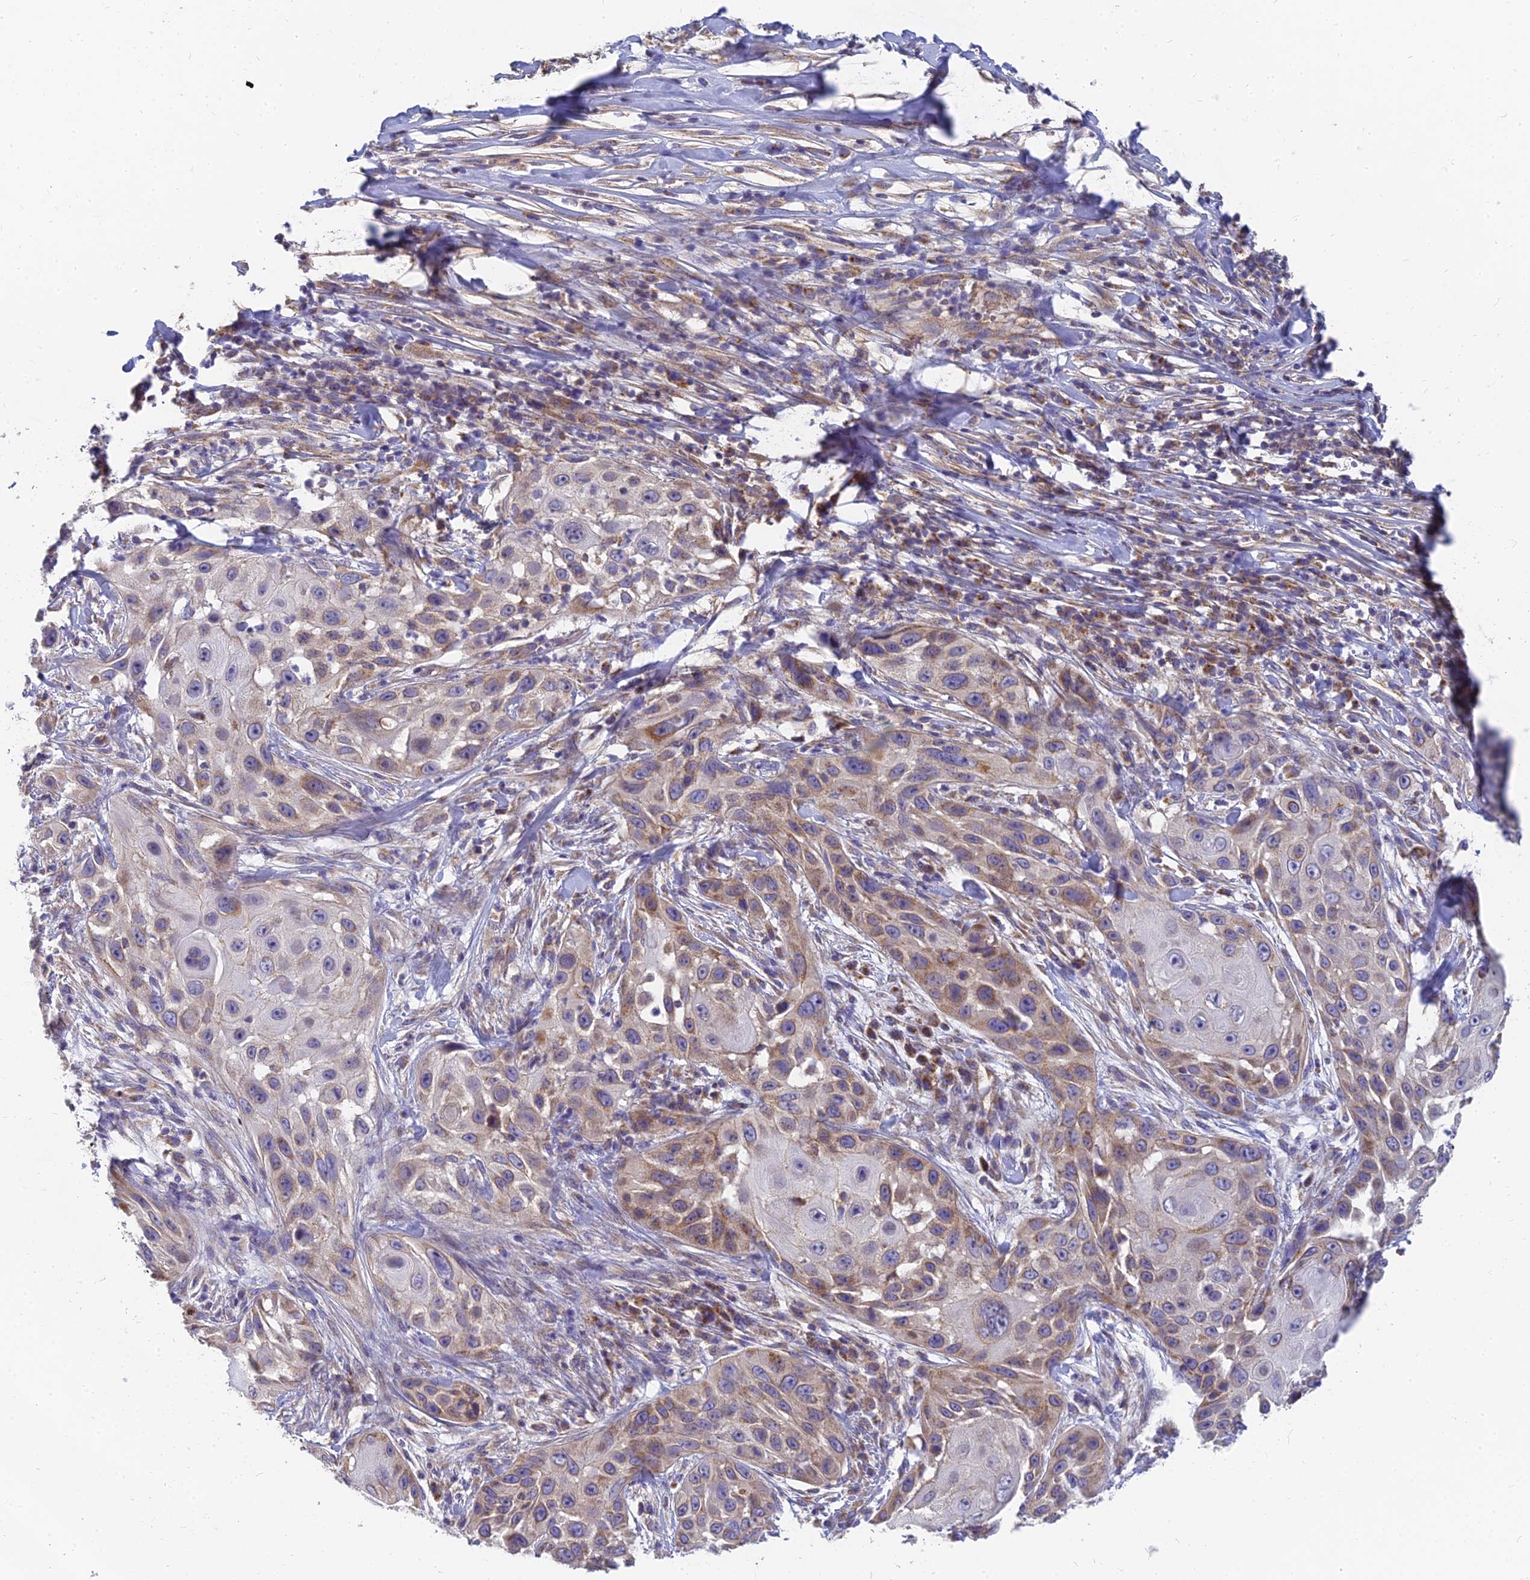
{"staining": {"intensity": "weak", "quantity": "25%-75%", "location": "cytoplasmic/membranous"}, "tissue": "skin cancer", "cell_type": "Tumor cells", "image_type": "cancer", "snomed": [{"axis": "morphology", "description": "Squamous cell carcinoma, NOS"}, {"axis": "topography", "description": "Skin"}], "caption": "Skin squamous cell carcinoma stained with IHC reveals weak cytoplasmic/membranous positivity in approximately 25%-75% of tumor cells. (DAB (3,3'-diaminobenzidine) IHC with brightfield microscopy, high magnification).", "gene": "MRPL15", "patient": {"sex": "female", "age": 44}}